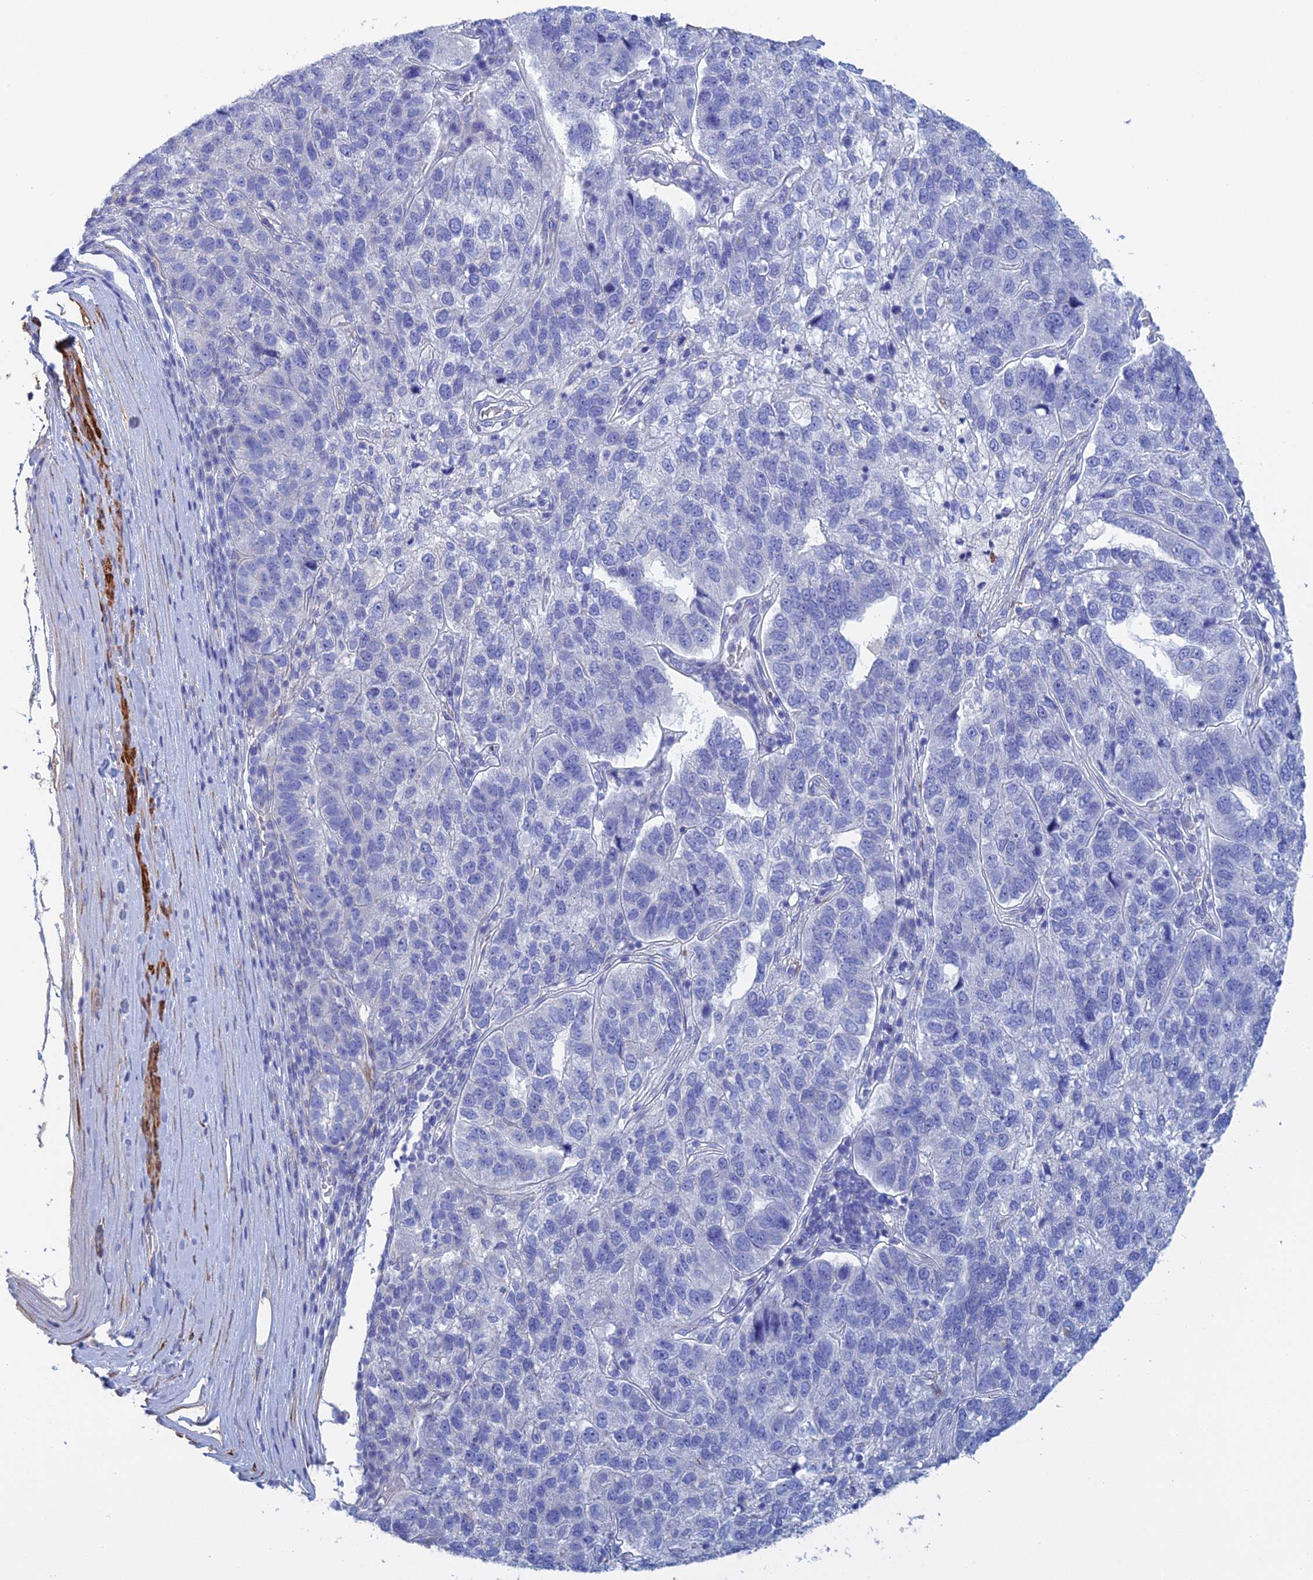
{"staining": {"intensity": "negative", "quantity": "none", "location": "none"}, "tissue": "pancreatic cancer", "cell_type": "Tumor cells", "image_type": "cancer", "snomed": [{"axis": "morphology", "description": "Adenocarcinoma, NOS"}, {"axis": "topography", "description": "Pancreas"}], "caption": "Immunohistochemistry (IHC) histopathology image of neoplastic tissue: pancreatic adenocarcinoma stained with DAB (3,3'-diaminobenzidine) exhibits no significant protein expression in tumor cells.", "gene": "PCDHA8", "patient": {"sex": "female", "age": 61}}